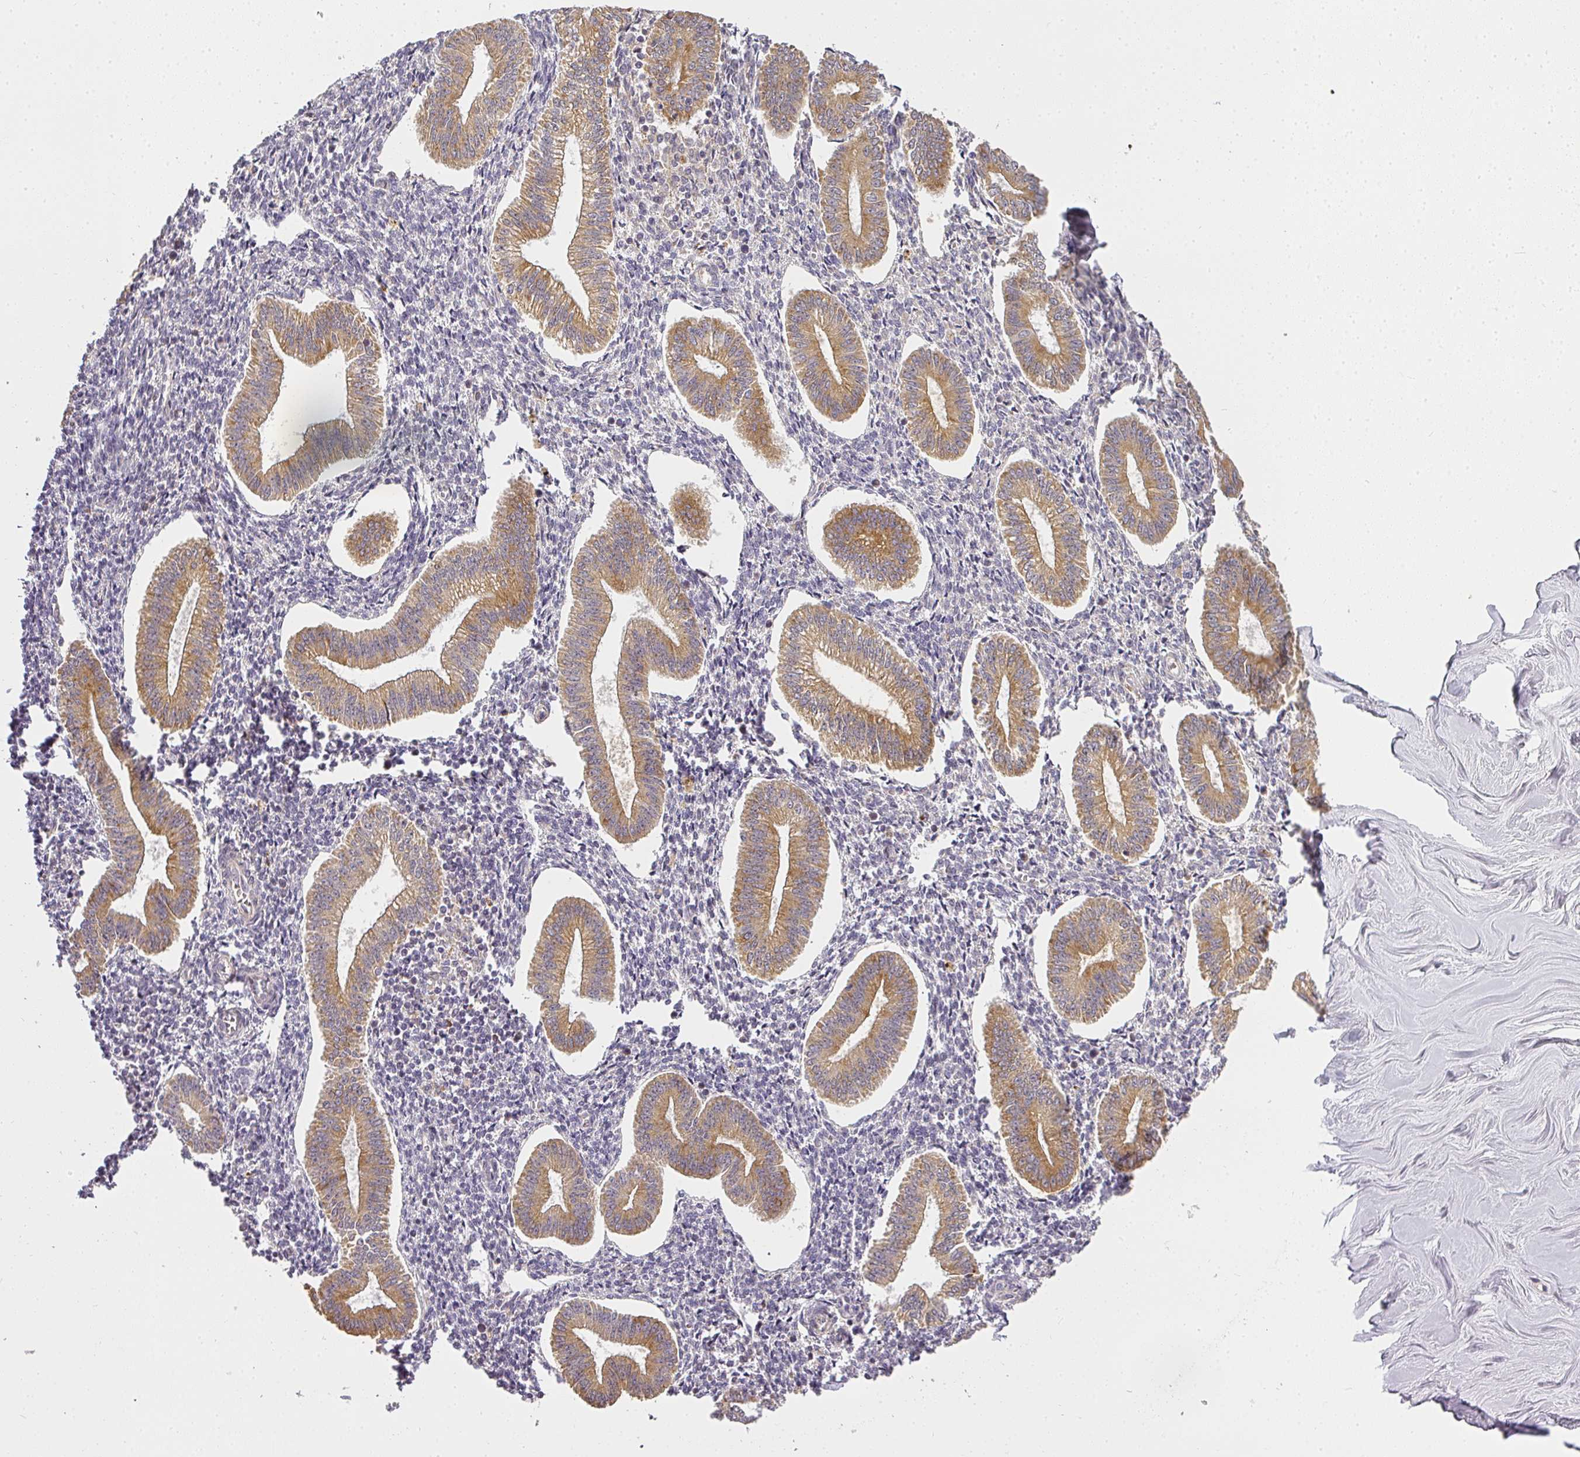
{"staining": {"intensity": "negative", "quantity": "none", "location": "none"}, "tissue": "endometrium", "cell_type": "Cells in endometrial stroma", "image_type": "normal", "snomed": [{"axis": "morphology", "description": "Normal tissue, NOS"}, {"axis": "topography", "description": "Endometrium"}], "caption": "Protein analysis of benign endometrium exhibits no significant positivity in cells in endometrial stroma. The staining is performed using DAB brown chromogen with nuclei counter-stained in using hematoxylin.", "gene": "MED19", "patient": {"sex": "female", "age": 34}}